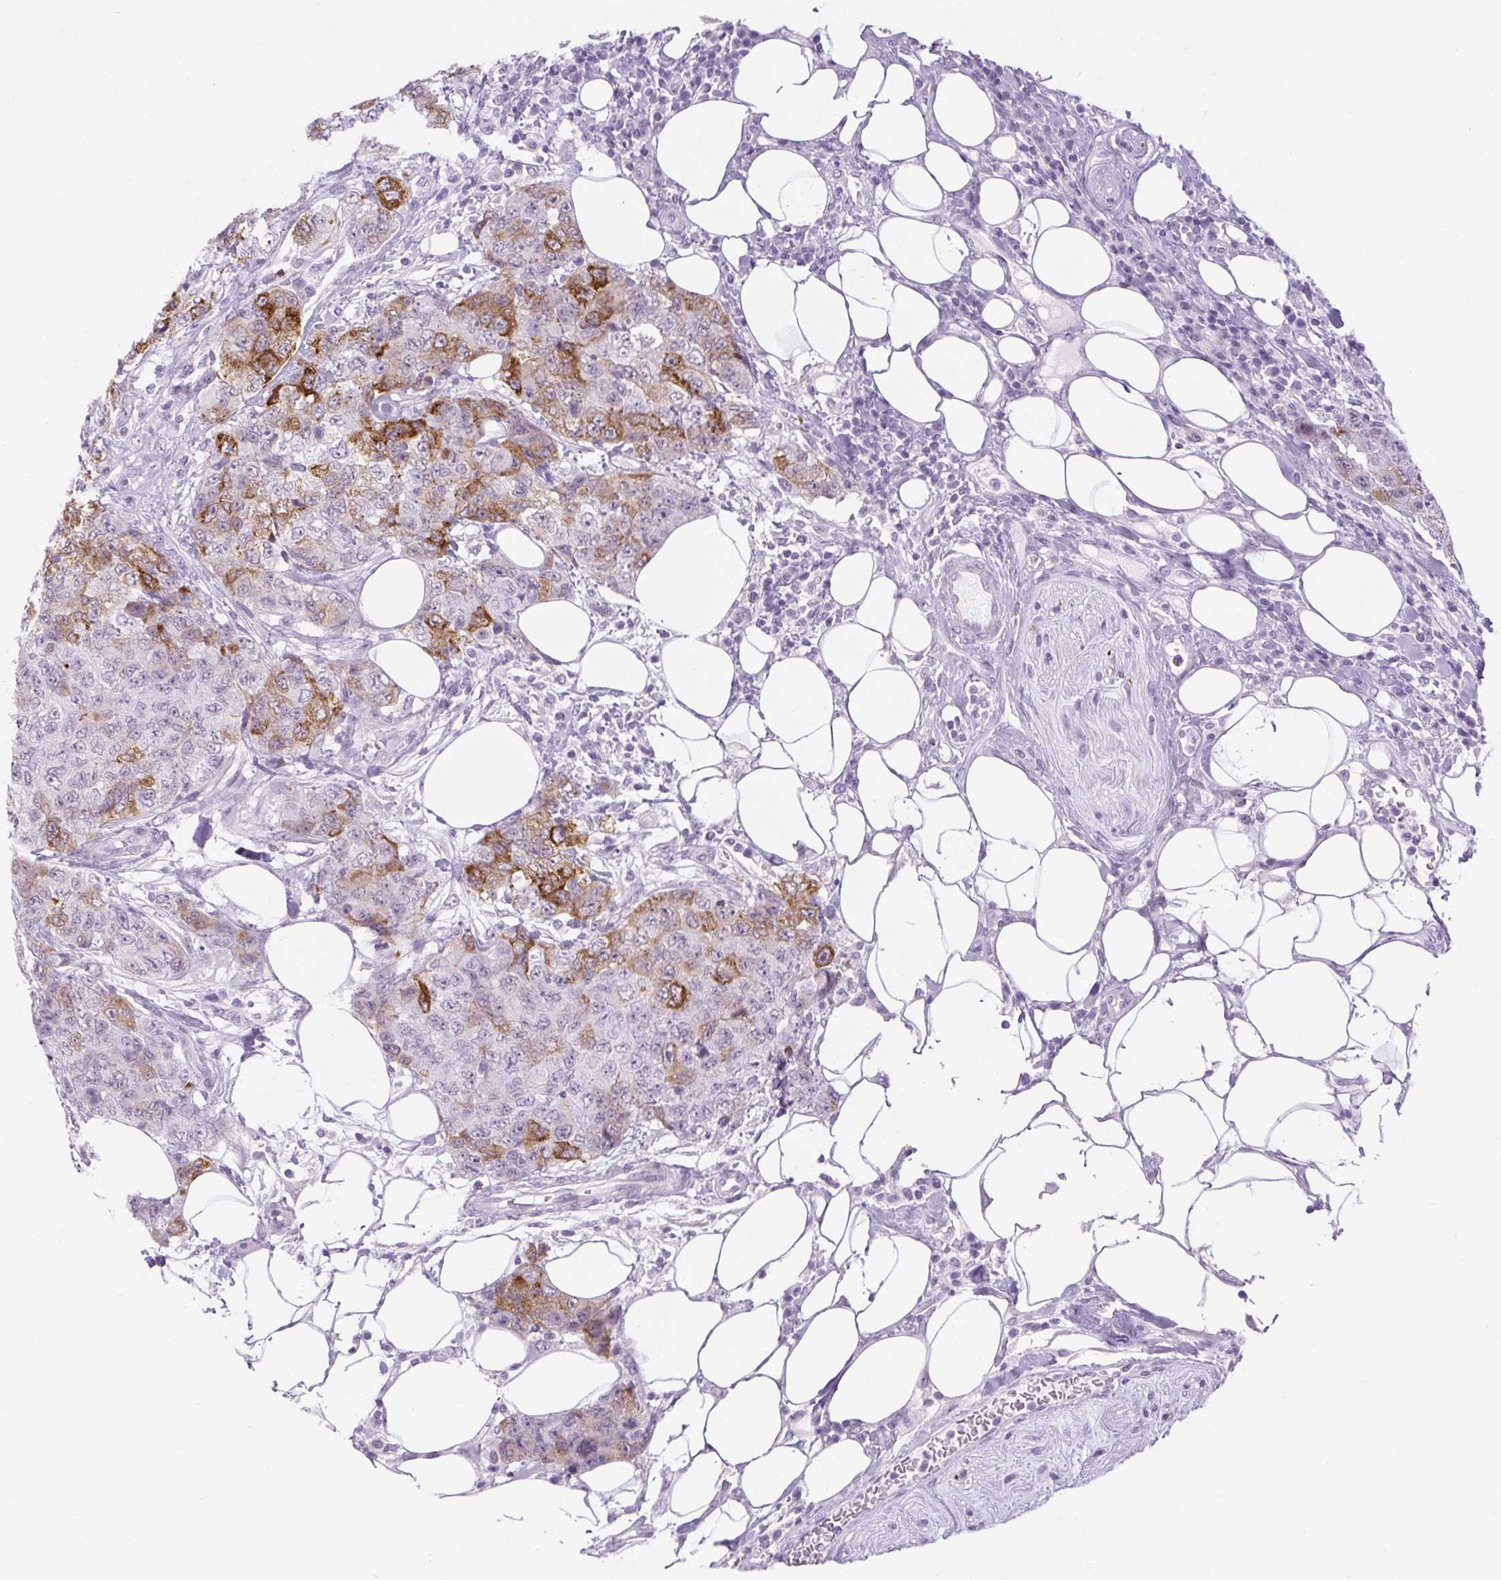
{"staining": {"intensity": "strong", "quantity": "<25%", "location": "cytoplasmic/membranous"}, "tissue": "urothelial cancer", "cell_type": "Tumor cells", "image_type": "cancer", "snomed": [{"axis": "morphology", "description": "Urothelial carcinoma, High grade"}, {"axis": "topography", "description": "Urinary bladder"}], "caption": "Protein positivity by immunohistochemistry exhibits strong cytoplasmic/membranous positivity in approximately <25% of tumor cells in high-grade urothelial carcinoma. (DAB (3,3'-diaminobenzidine) IHC with brightfield microscopy, high magnification).", "gene": "BCAS1", "patient": {"sex": "female", "age": 78}}